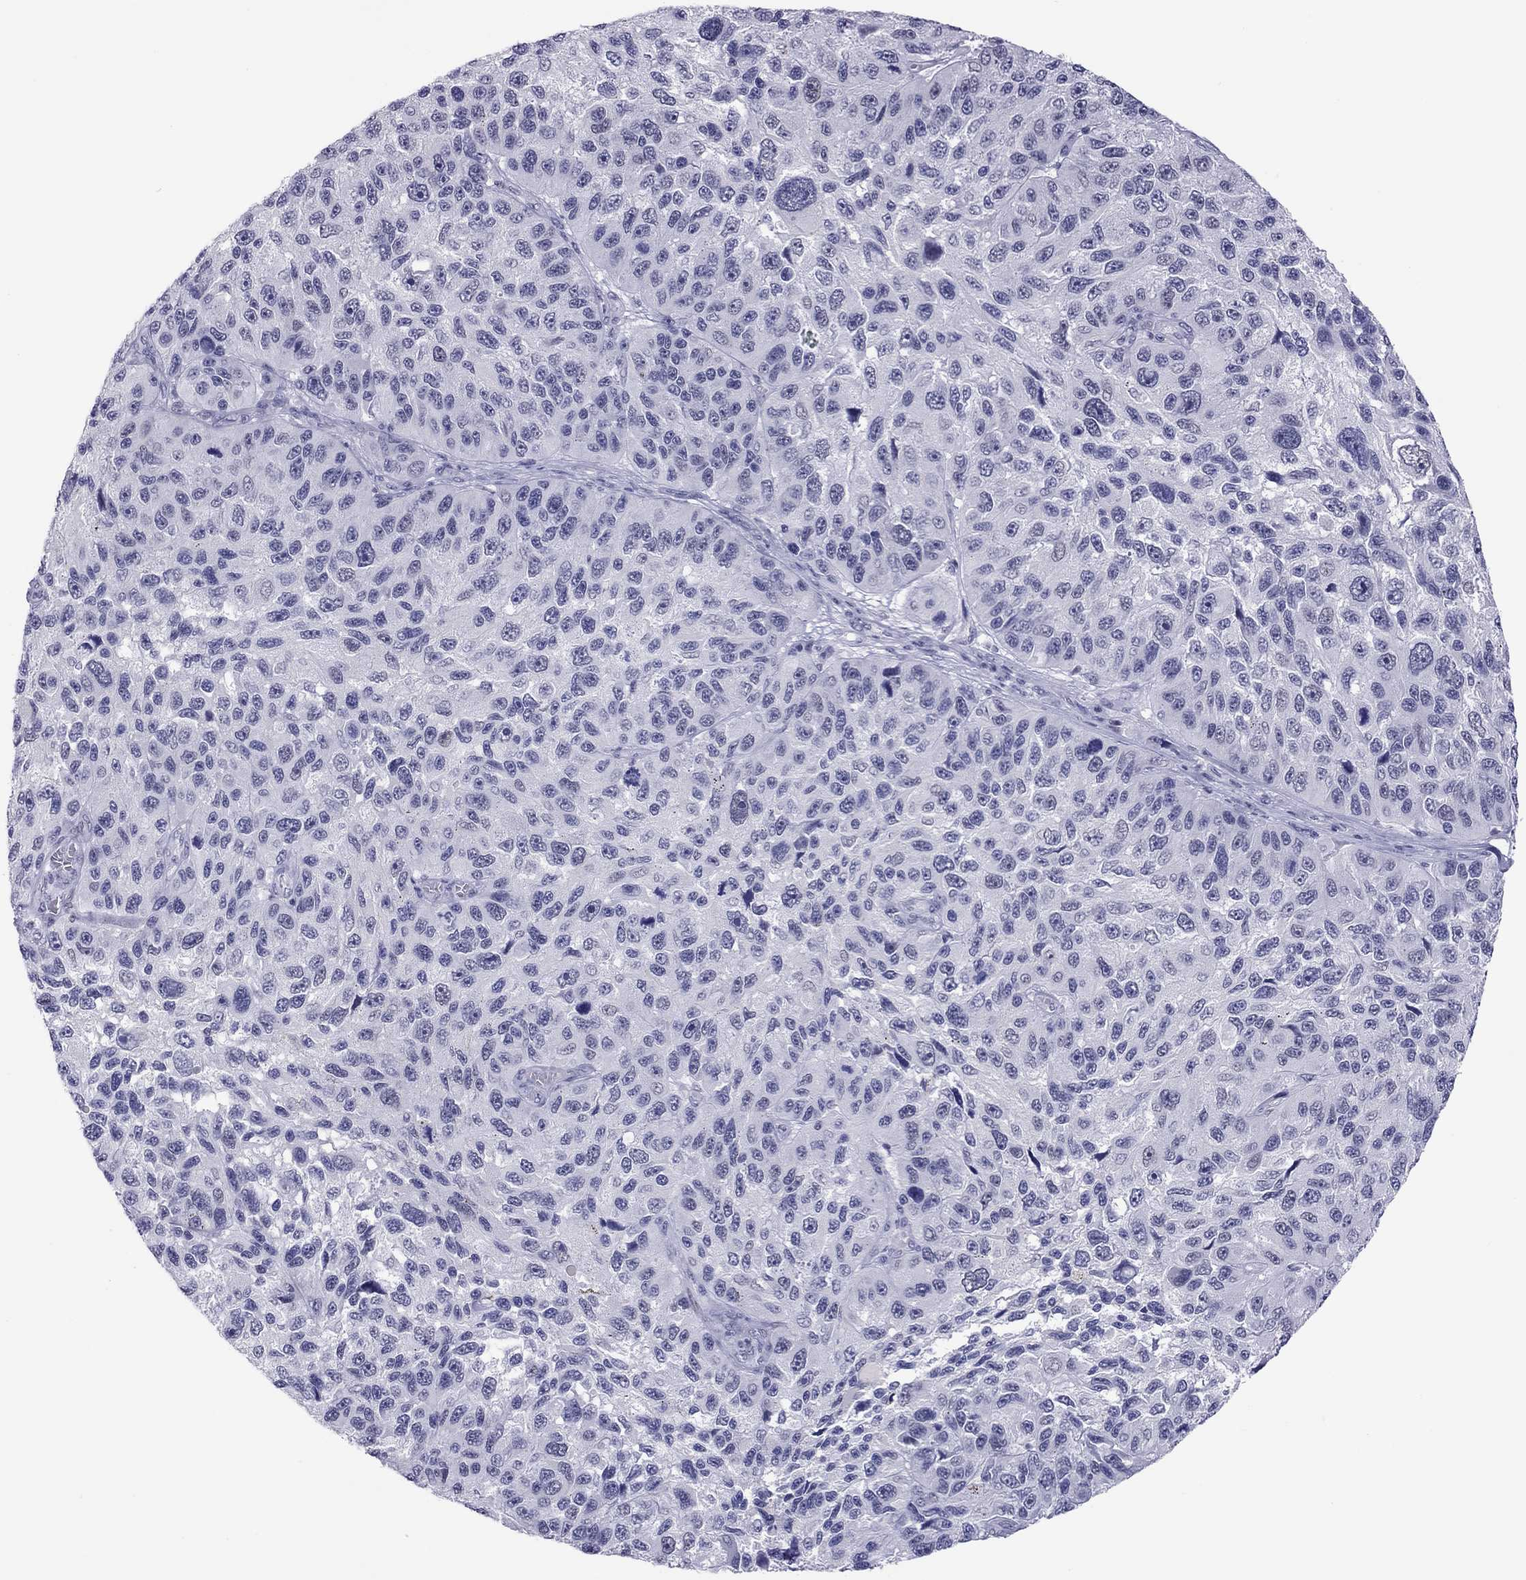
{"staining": {"intensity": "negative", "quantity": "none", "location": "none"}, "tissue": "melanoma", "cell_type": "Tumor cells", "image_type": "cancer", "snomed": [{"axis": "morphology", "description": "Malignant melanoma, NOS"}, {"axis": "topography", "description": "Skin"}], "caption": "A high-resolution photomicrograph shows immunohistochemistry (IHC) staining of malignant melanoma, which shows no significant expression in tumor cells.", "gene": "CHRNB3", "patient": {"sex": "male", "age": 53}}